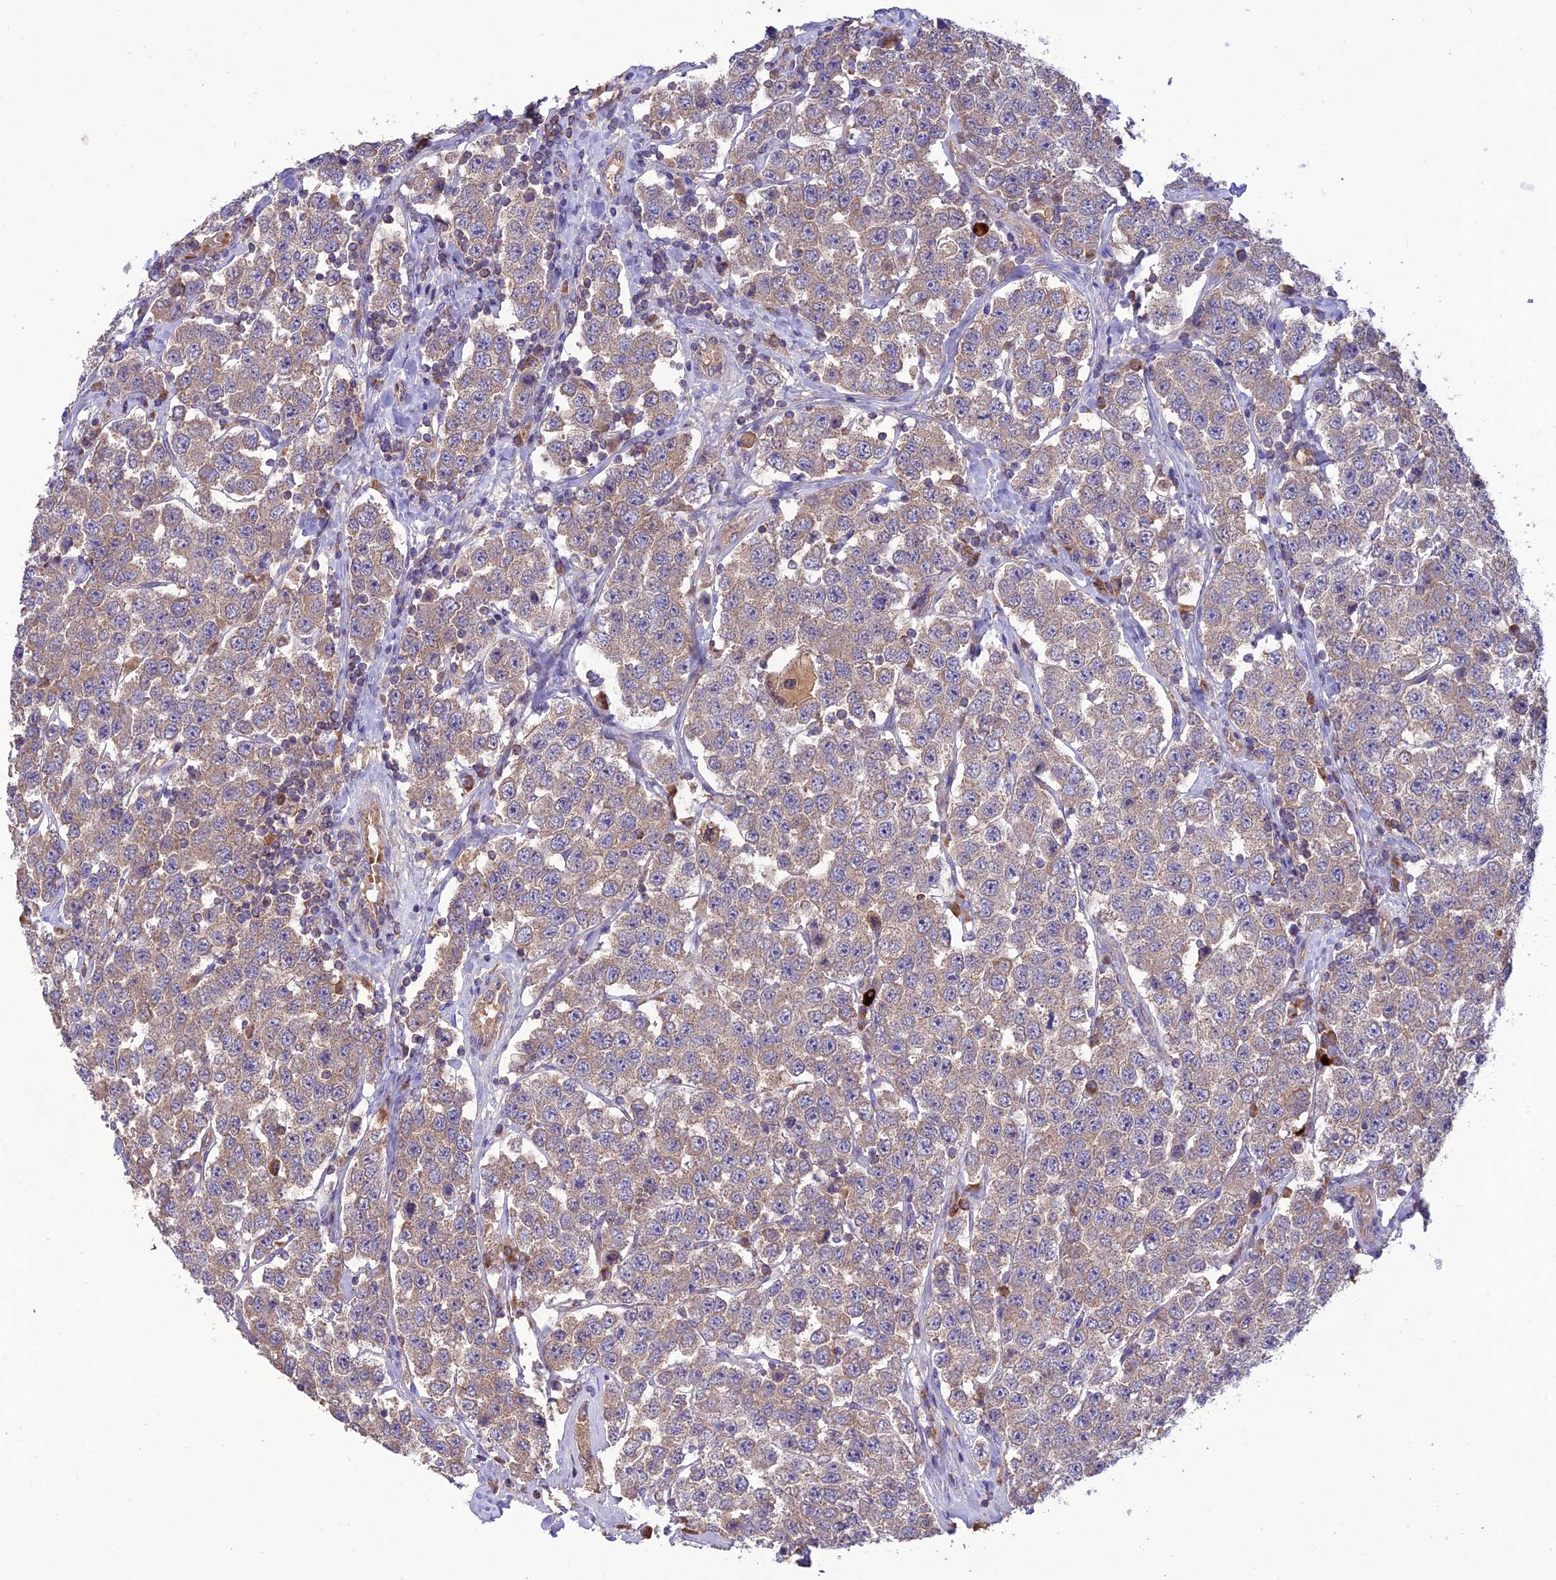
{"staining": {"intensity": "weak", "quantity": "<25%", "location": "cytoplasmic/membranous"}, "tissue": "testis cancer", "cell_type": "Tumor cells", "image_type": "cancer", "snomed": [{"axis": "morphology", "description": "Seminoma, NOS"}, {"axis": "topography", "description": "Testis"}], "caption": "An image of testis cancer stained for a protein reveals no brown staining in tumor cells.", "gene": "NDUFAF1", "patient": {"sex": "male", "age": 28}}